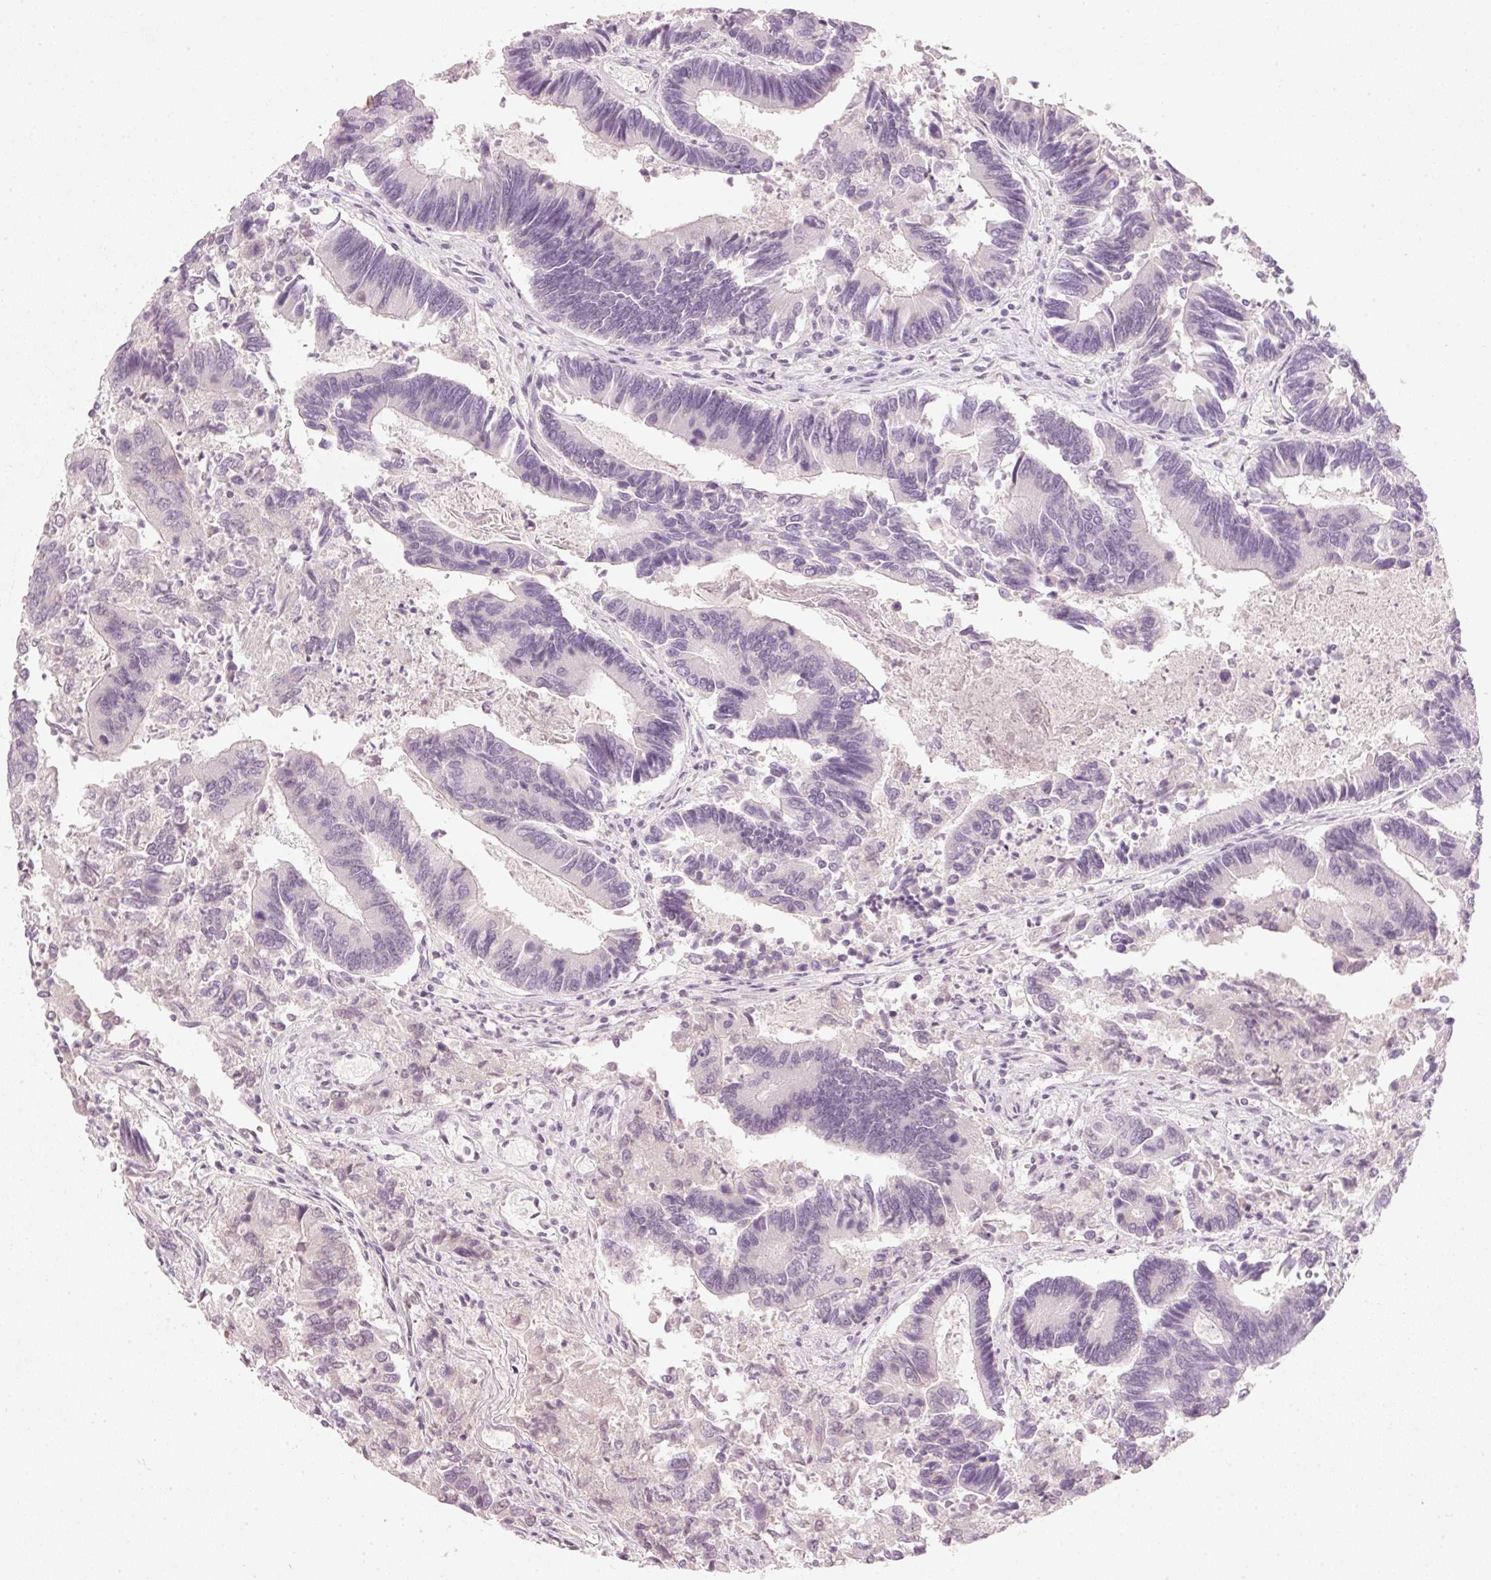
{"staining": {"intensity": "negative", "quantity": "none", "location": "none"}, "tissue": "colorectal cancer", "cell_type": "Tumor cells", "image_type": "cancer", "snomed": [{"axis": "morphology", "description": "Adenocarcinoma, NOS"}, {"axis": "topography", "description": "Colon"}], "caption": "This is an immunohistochemistry photomicrograph of human adenocarcinoma (colorectal). There is no staining in tumor cells.", "gene": "STEAP1", "patient": {"sex": "female", "age": 67}}